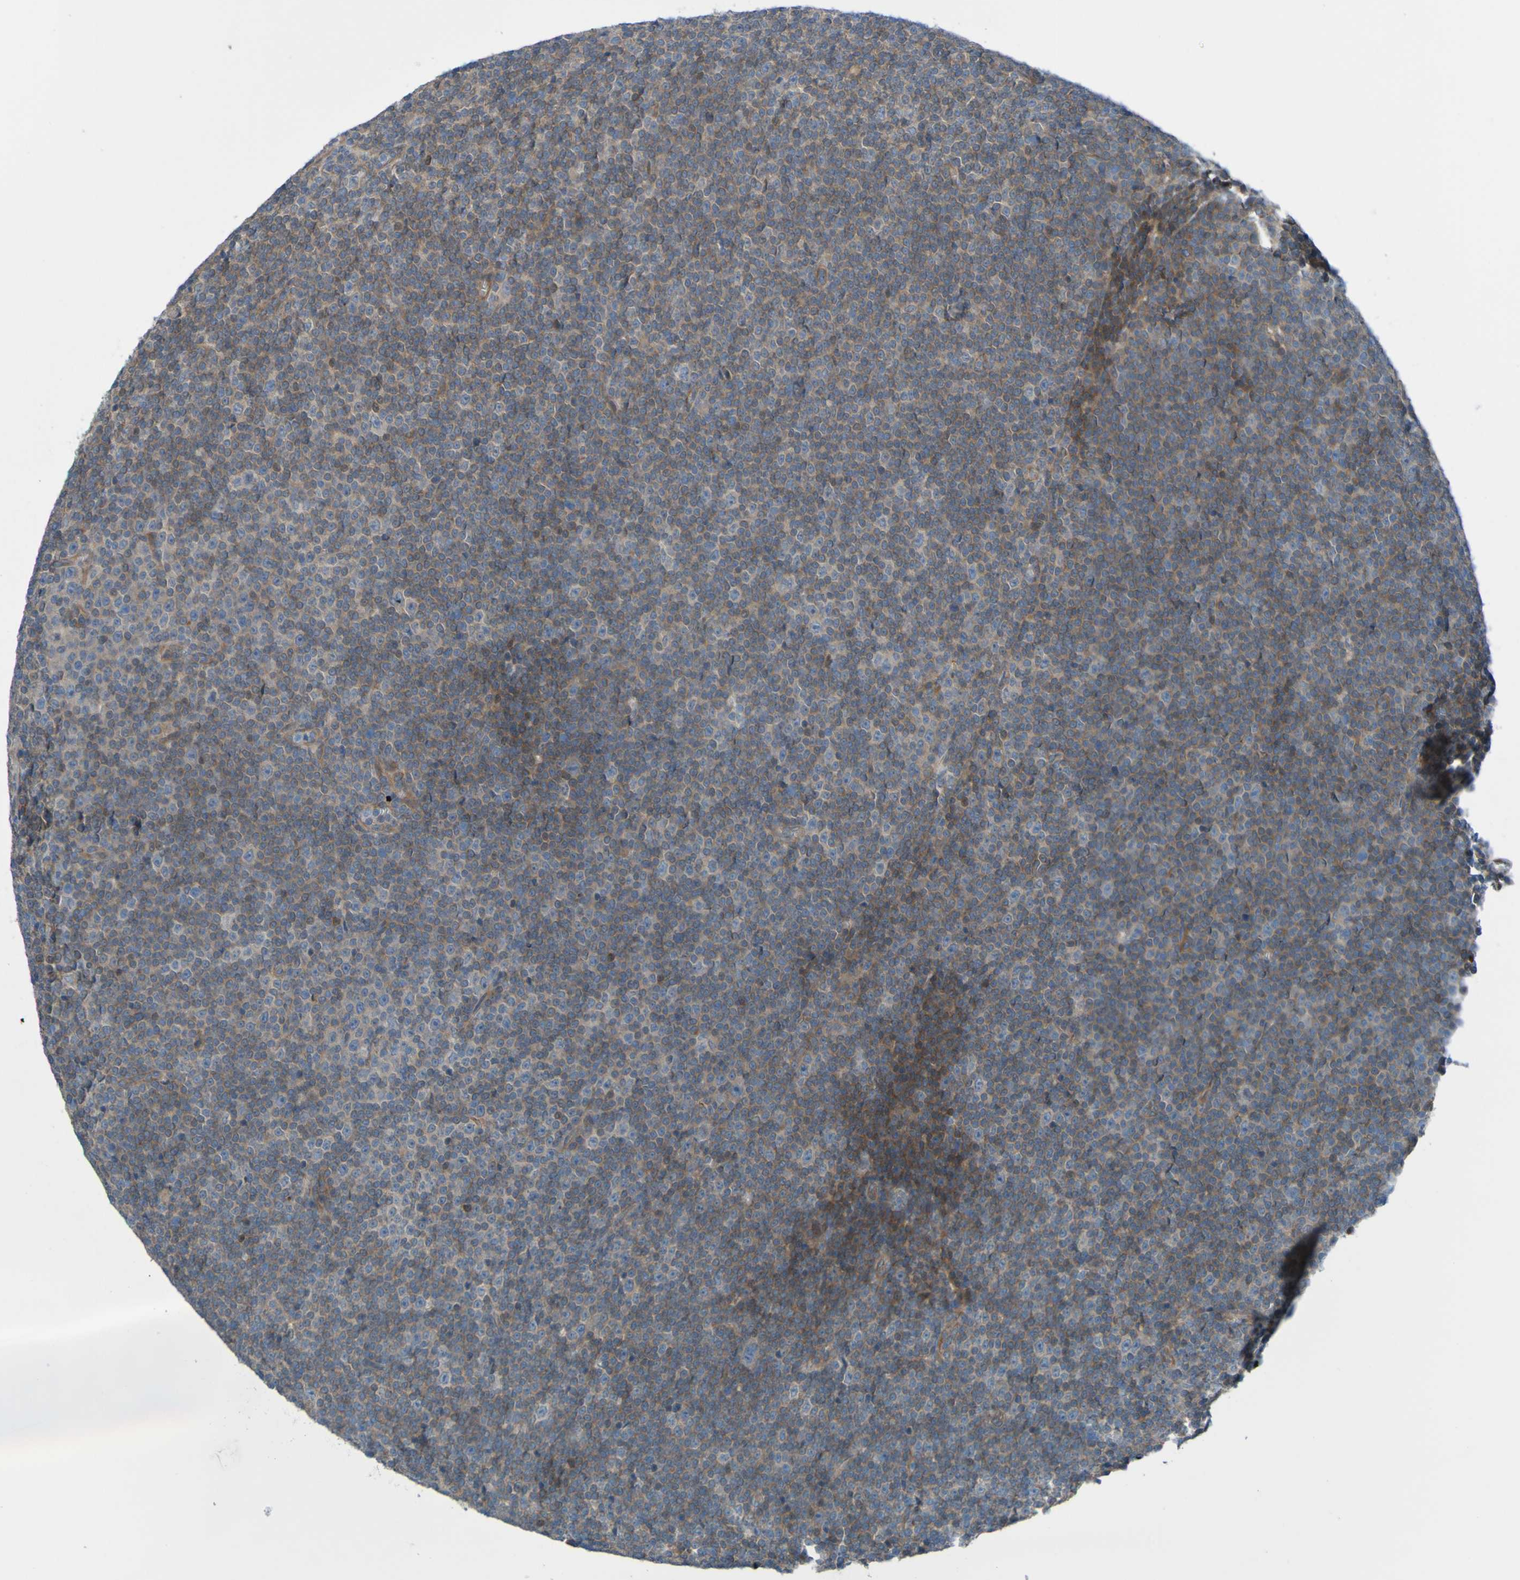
{"staining": {"intensity": "moderate", "quantity": "25%-75%", "location": "cytoplasmic/membranous"}, "tissue": "lymphoma", "cell_type": "Tumor cells", "image_type": "cancer", "snomed": [{"axis": "morphology", "description": "Malignant lymphoma, non-Hodgkin's type, Low grade"}, {"axis": "topography", "description": "Lymph node"}], "caption": "Protein expression analysis of human lymphoma reveals moderate cytoplasmic/membranous expression in about 25%-75% of tumor cells.", "gene": "NPRL3", "patient": {"sex": "female", "age": 67}}